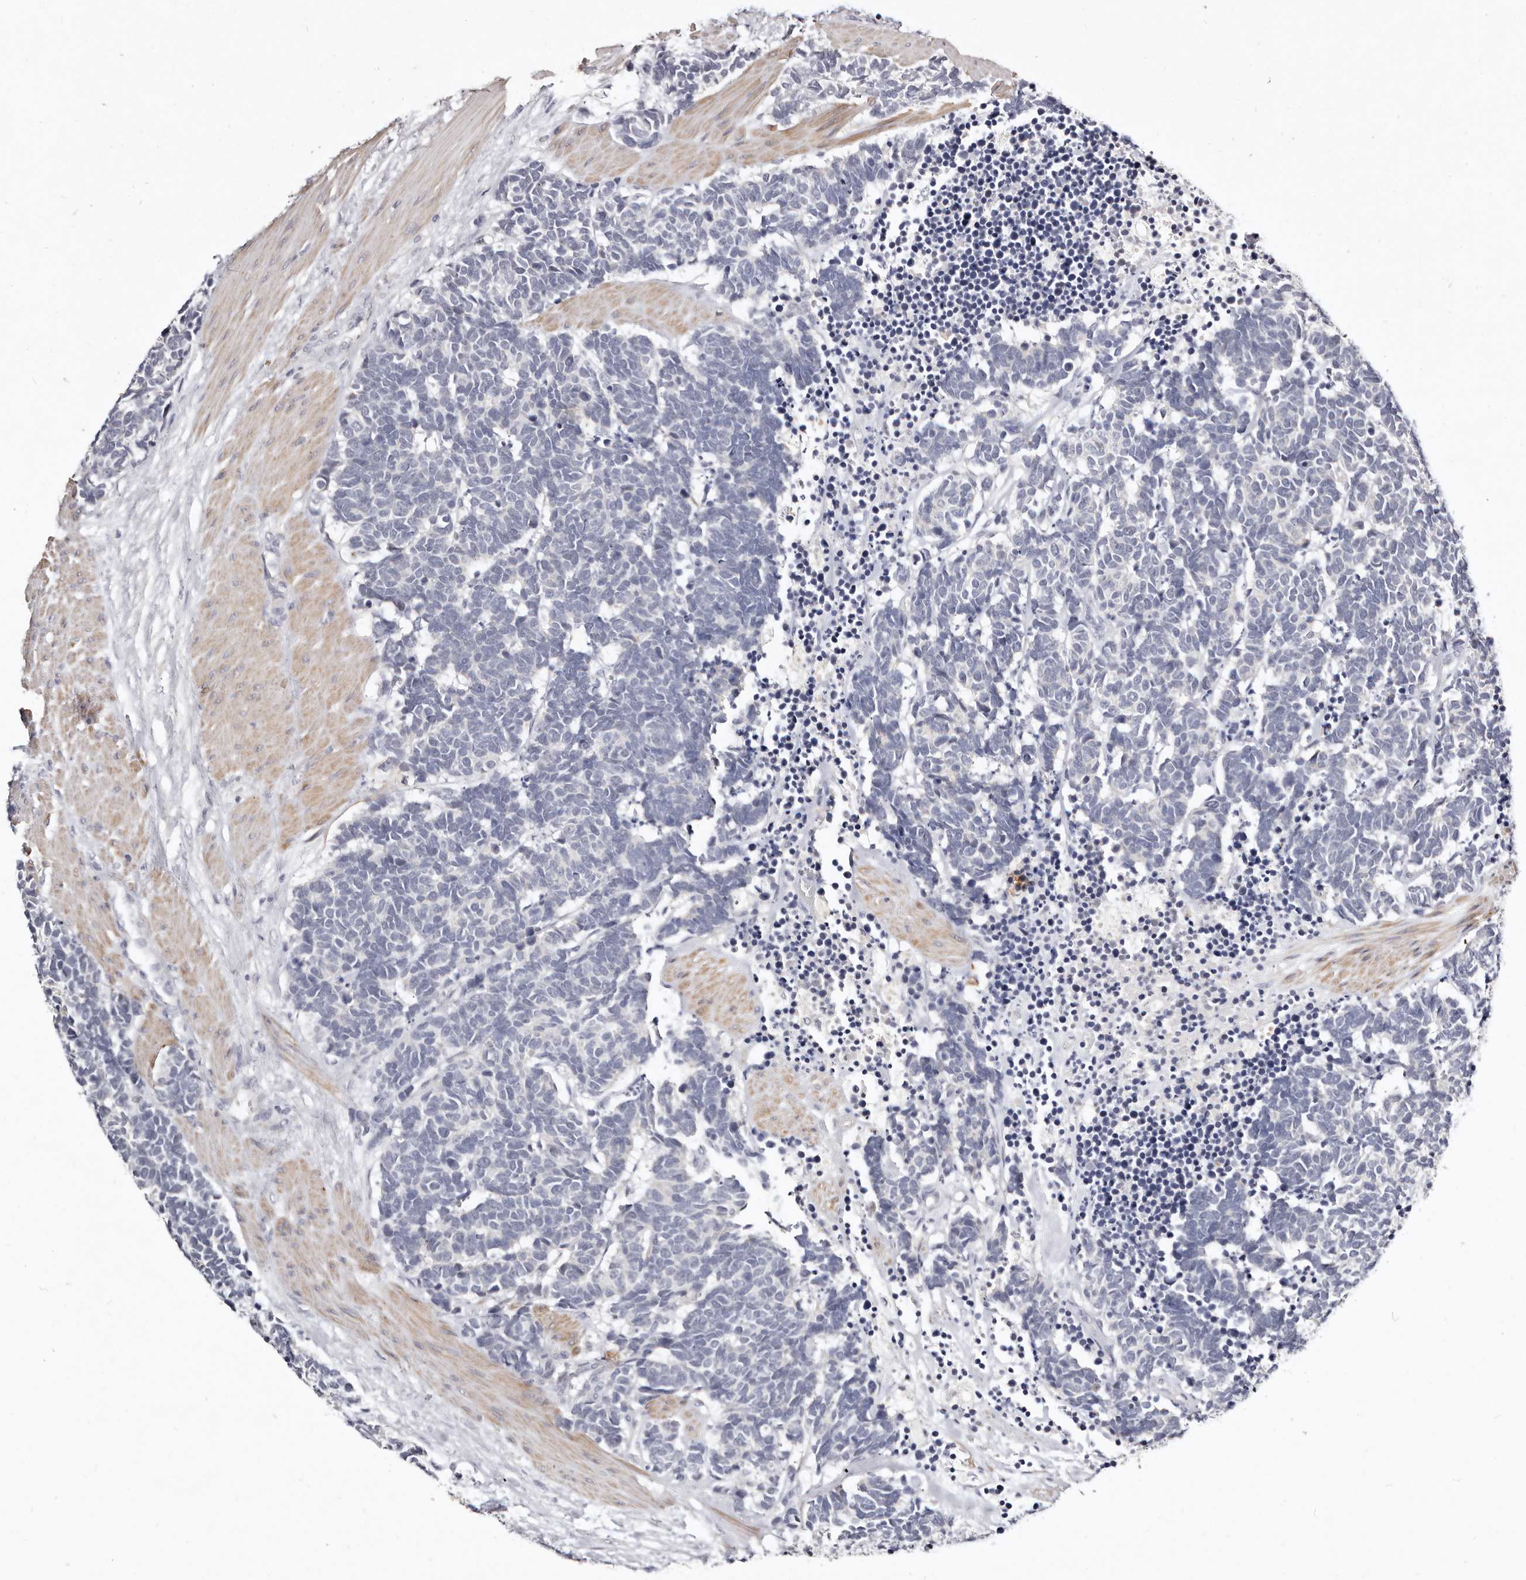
{"staining": {"intensity": "negative", "quantity": "none", "location": "none"}, "tissue": "carcinoid", "cell_type": "Tumor cells", "image_type": "cancer", "snomed": [{"axis": "morphology", "description": "Carcinoma, NOS"}, {"axis": "morphology", "description": "Carcinoid, malignant, NOS"}, {"axis": "topography", "description": "Urinary bladder"}], "caption": "Carcinoma stained for a protein using immunohistochemistry (IHC) displays no expression tumor cells.", "gene": "MRPS33", "patient": {"sex": "male", "age": 57}}